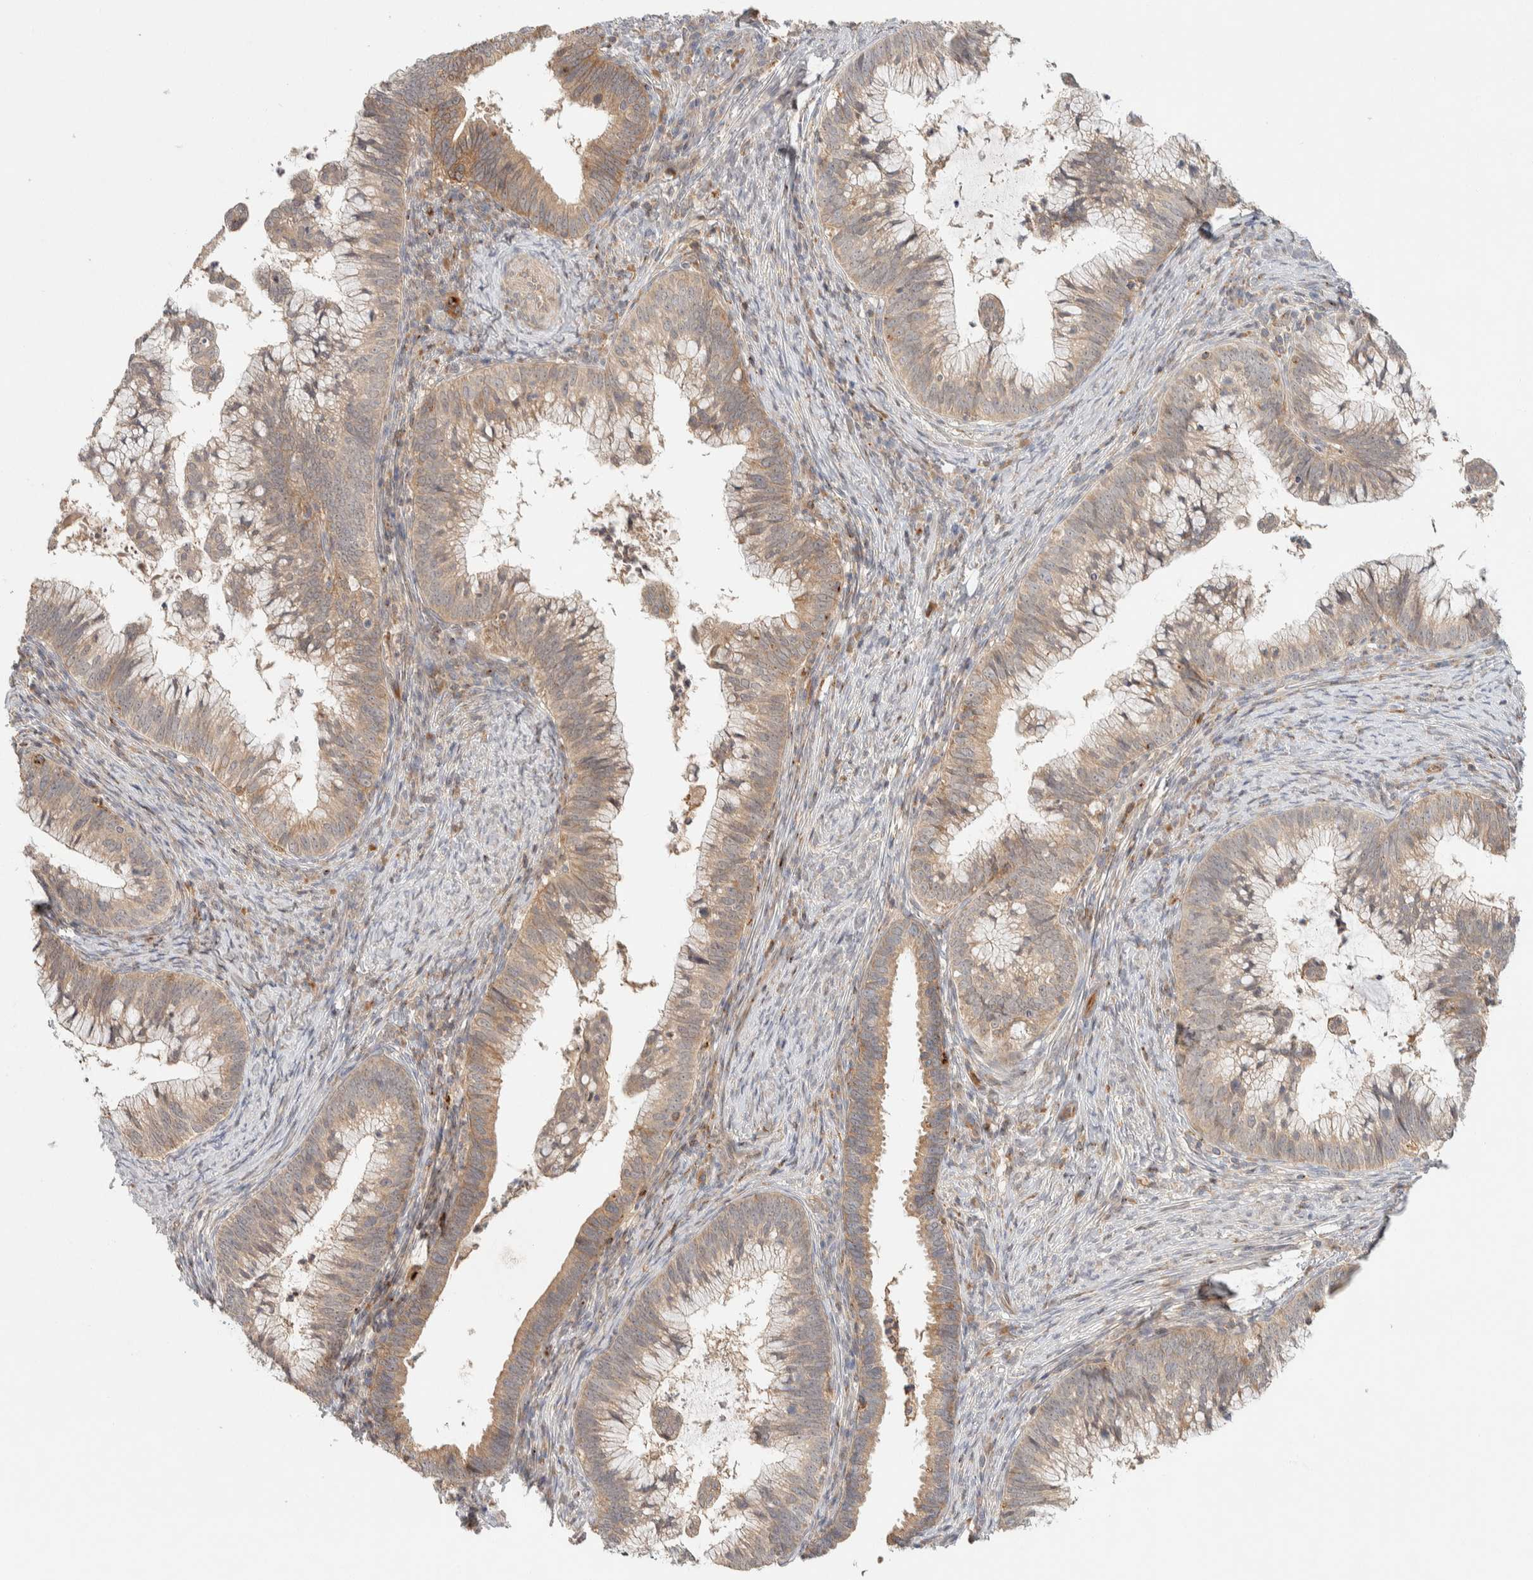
{"staining": {"intensity": "weak", "quantity": ">75%", "location": "cytoplasmic/membranous"}, "tissue": "cervical cancer", "cell_type": "Tumor cells", "image_type": "cancer", "snomed": [{"axis": "morphology", "description": "Adenocarcinoma, NOS"}, {"axis": "topography", "description": "Cervix"}], "caption": "Human adenocarcinoma (cervical) stained with a protein marker reveals weak staining in tumor cells.", "gene": "KIF9", "patient": {"sex": "female", "age": 36}}